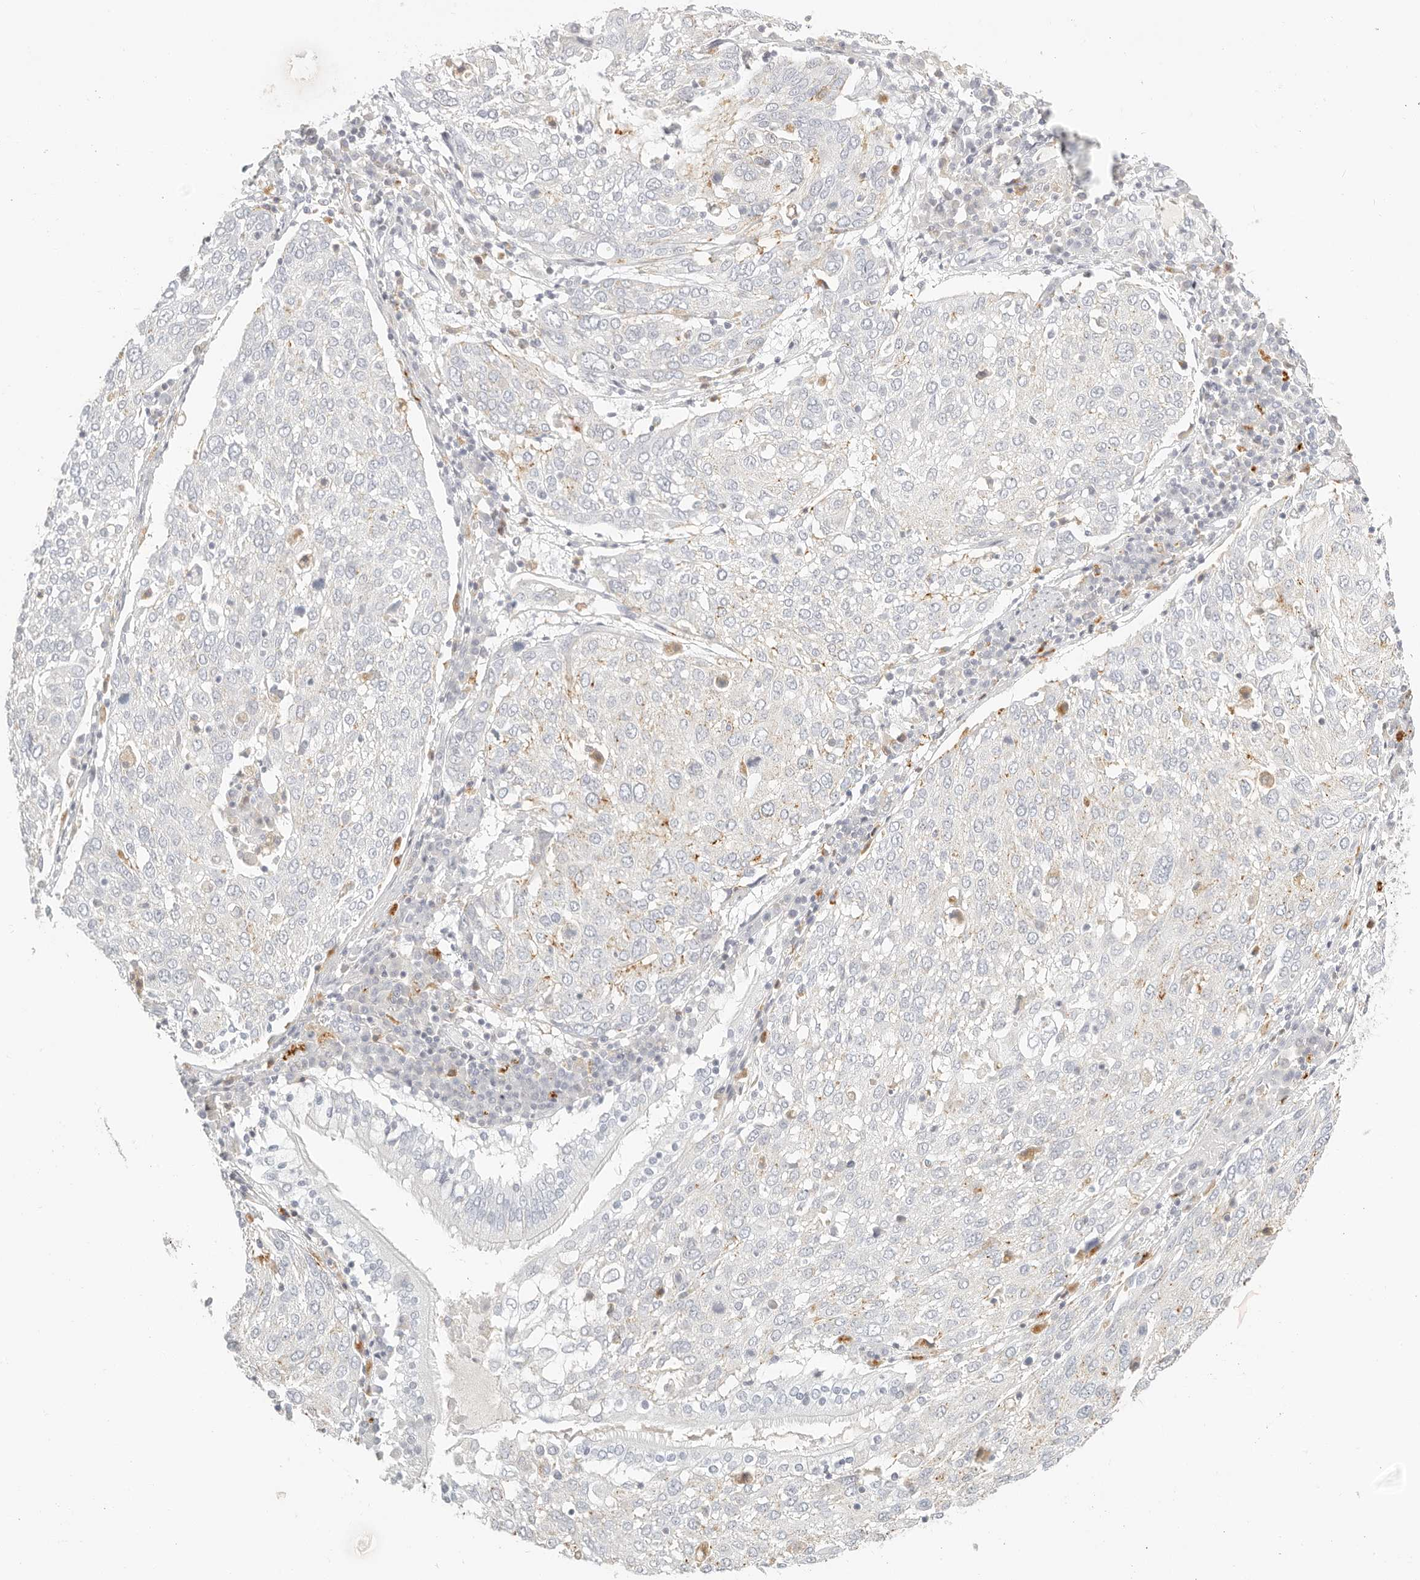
{"staining": {"intensity": "negative", "quantity": "none", "location": "none"}, "tissue": "lung cancer", "cell_type": "Tumor cells", "image_type": "cancer", "snomed": [{"axis": "morphology", "description": "Squamous cell carcinoma, NOS"}, {"axis": "topography", "description": "Lung"}], "caption": "IHC micrograph of neoplastic tissue: human lung cancer stained with DAB demonstrates no significant protein positivity in tumor cells.", "gene": "RNASET2", "patient": {"sex": "male", "age": 65}}